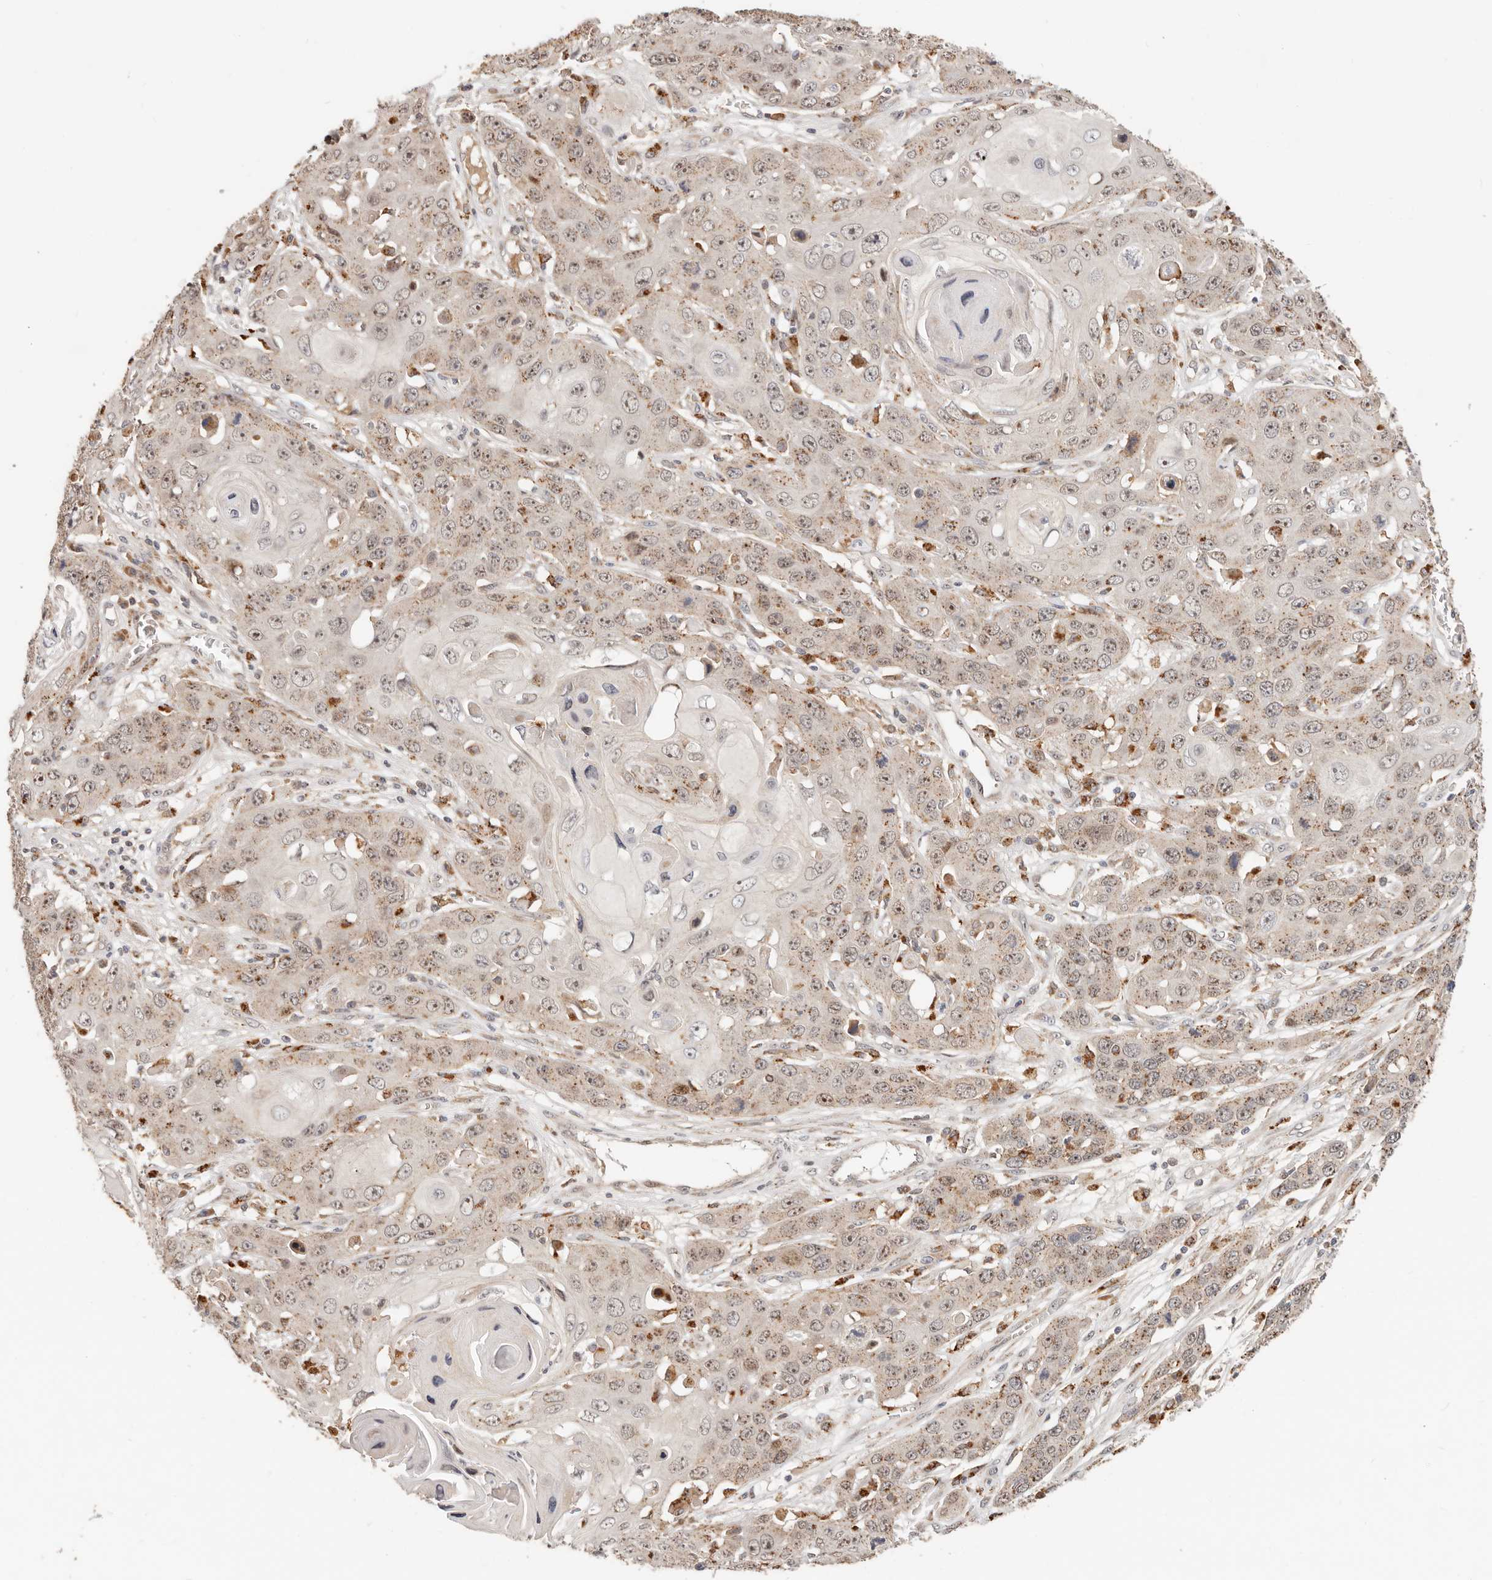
{"staining": {"intensity": "weak", "quantity": ">75%", "location": "cytoplasmic/membranous,nuclear"}, "tissue": "skin cancer", "cell_type": "Tumor cells", "image_type": "cancer", "snomed": [{"axis": "morphology", "description": "Squamous cell carcinoma, NOS"}, {"axis": "topography", "description": "Skin"}], "caption": "Immunohistochemical staining of human skin cancer reveals low levels of weak cytoplasmic/membranous and nuclear staining in approximately >75% of tumor cells.", "gene": "ZRANB1", "patient": {"sex": "male", "age": 55}}